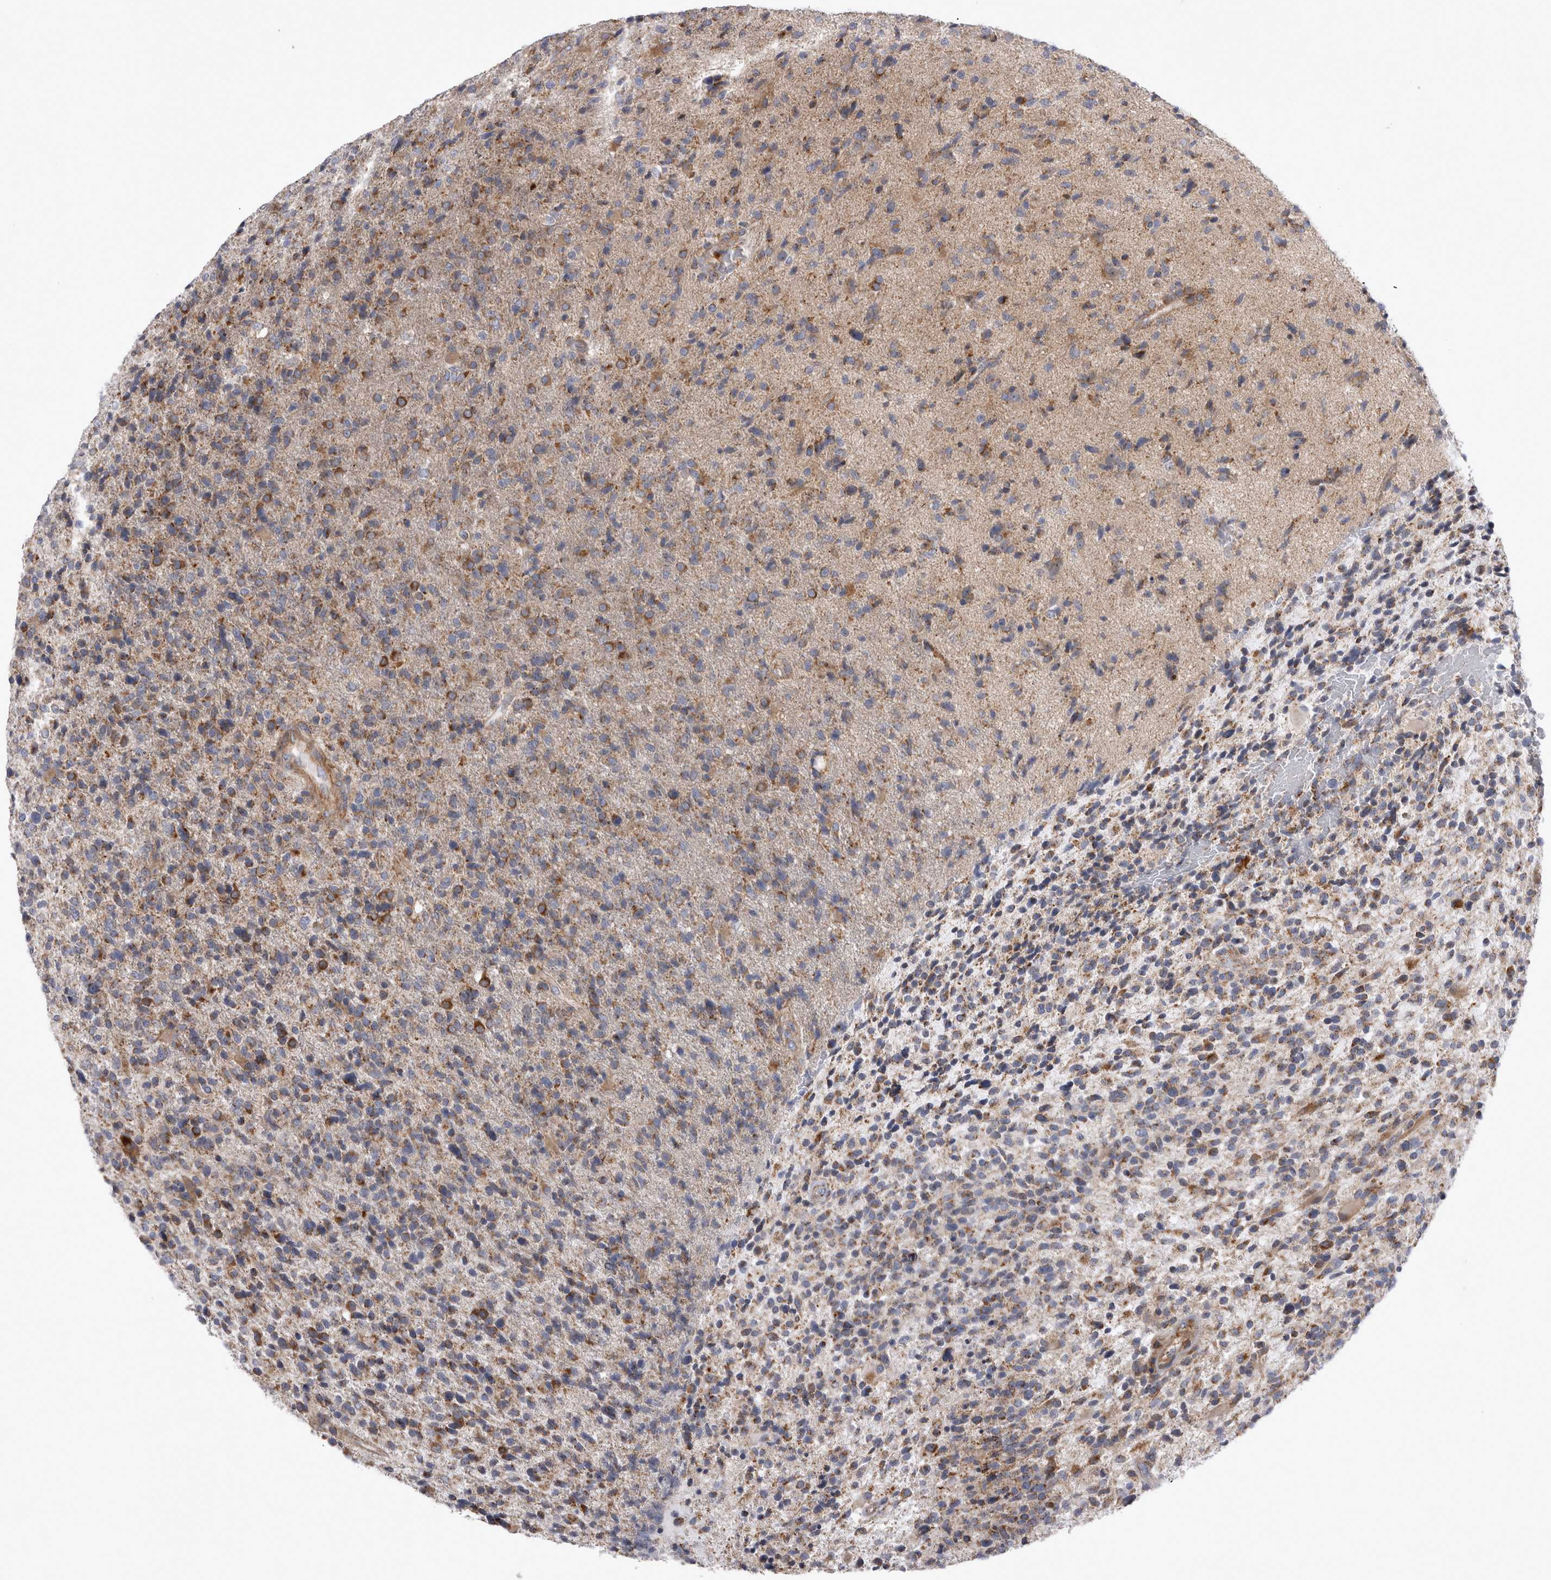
{"staining": {"intensity": "moderate", "quantity": ">75%", "location": "cytoplasmic/membranous"}, "tissue": "glioma", "cell_type": "Tumor cells", "image_type": "cancer", "snomed": [{"axis": "morphology", "description": "Glioma, malignant, High grade"}, {"axis": "topography", "description": "Brain"}], "caption": "Malignant high-grade glioma stained with DAB IHC demonstrates medium levels of moderate cytoplasmic/membranous staining in about >75% of tumor cells.", "gene": "TSPOAP1", "patient": {"sex": "male", "age": 72}}